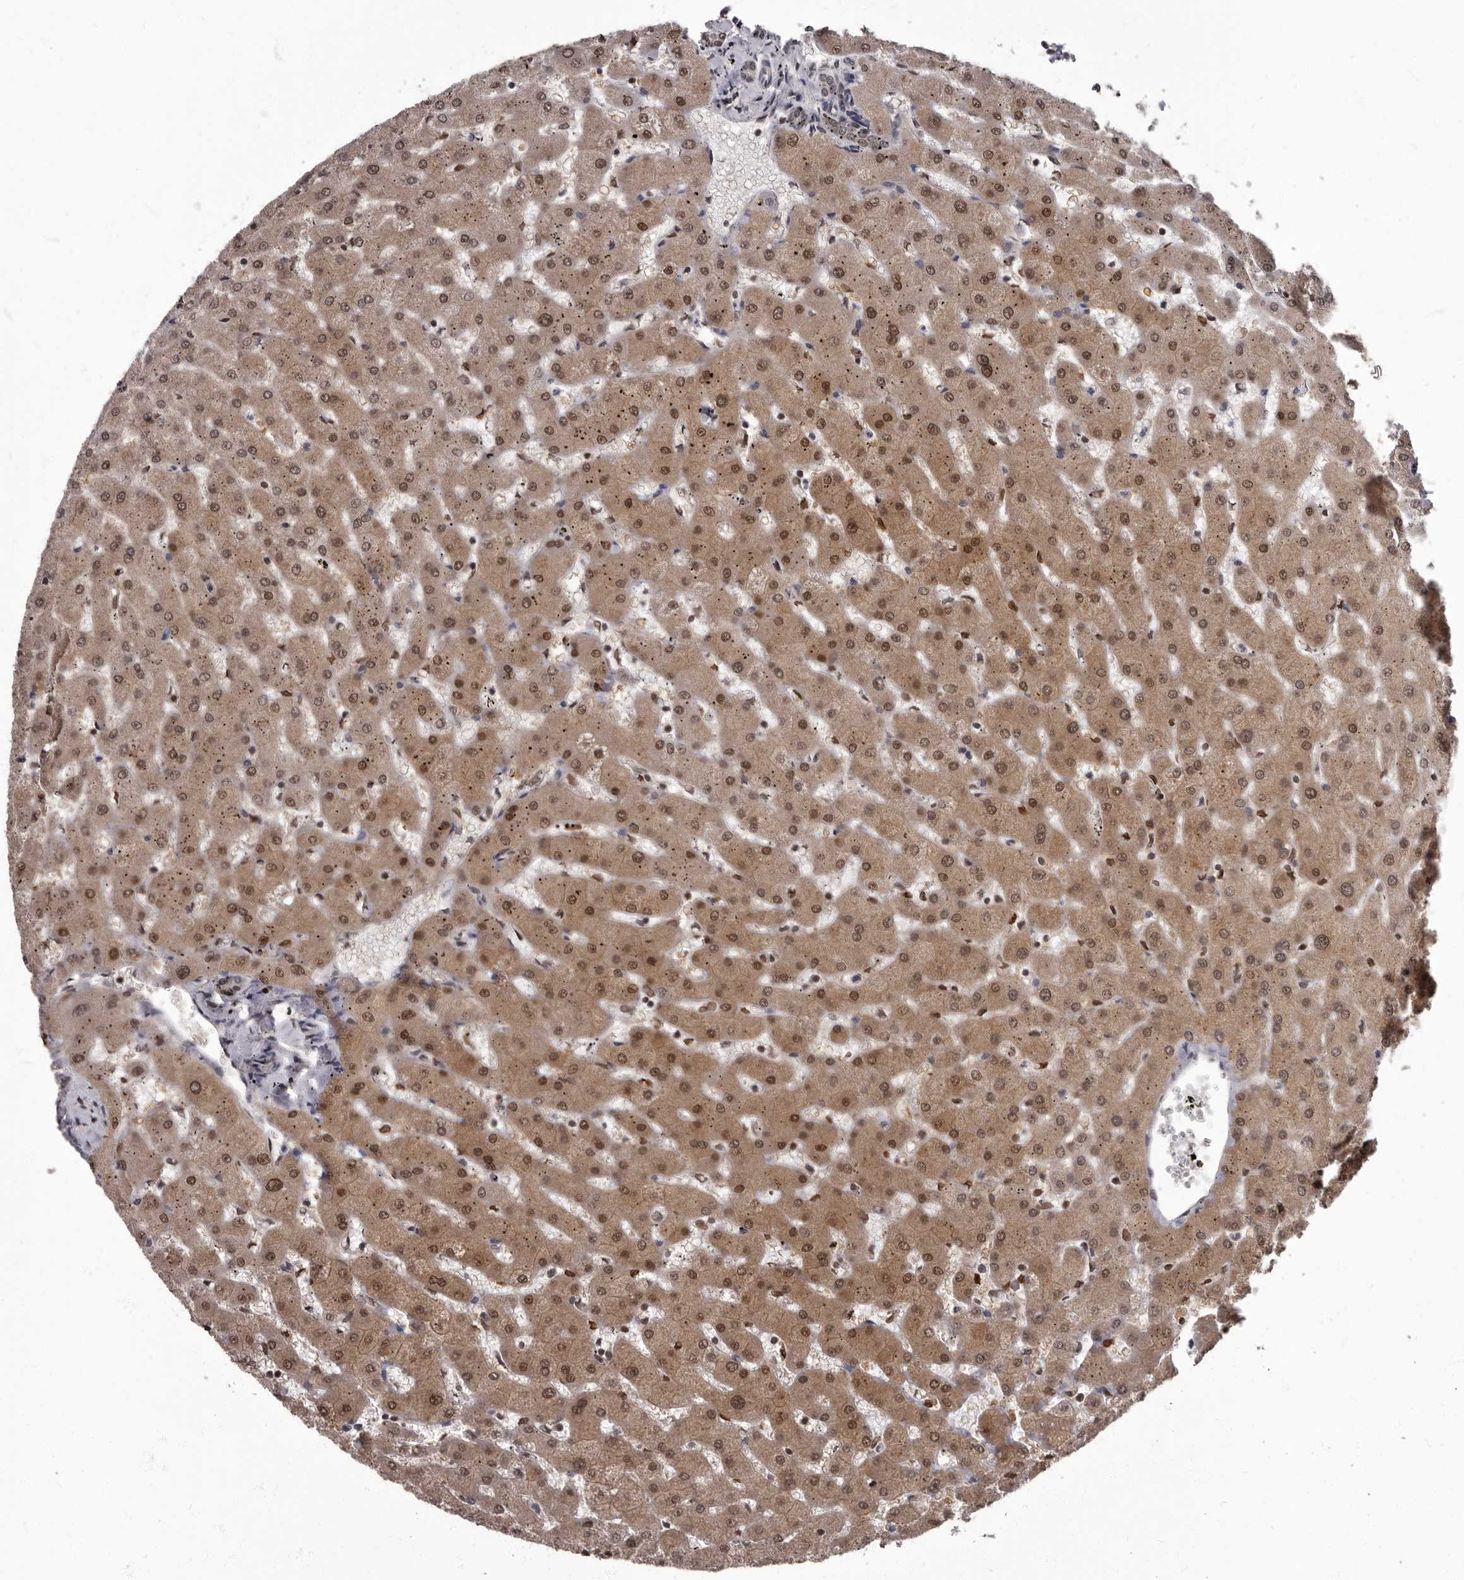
{"staining": {"intensity": "weak", "quantity": "25%-75%", "location": "nuclear"}, "tissue": "liver", "cell_type": "Cholangiocytes", "image_type": "normal", "snomed": [{"axis": "morphology", "description": "Normal tissue, NOS"}, {"axis": "topography", "description": "Liver"}], "caption": "Immunohistochemical staining of unremarkable liver displays 25%-75% levels of weak nuclear protein positivity in about 25%-75% of cholangiocytes. The protein of interest is stained brown, and the nuclei are stained in blue (DAB IHC with brightfield microscopy, high magnification).", "gene": "C1orf50", "patient": {"sex": "female", "age": 63}}